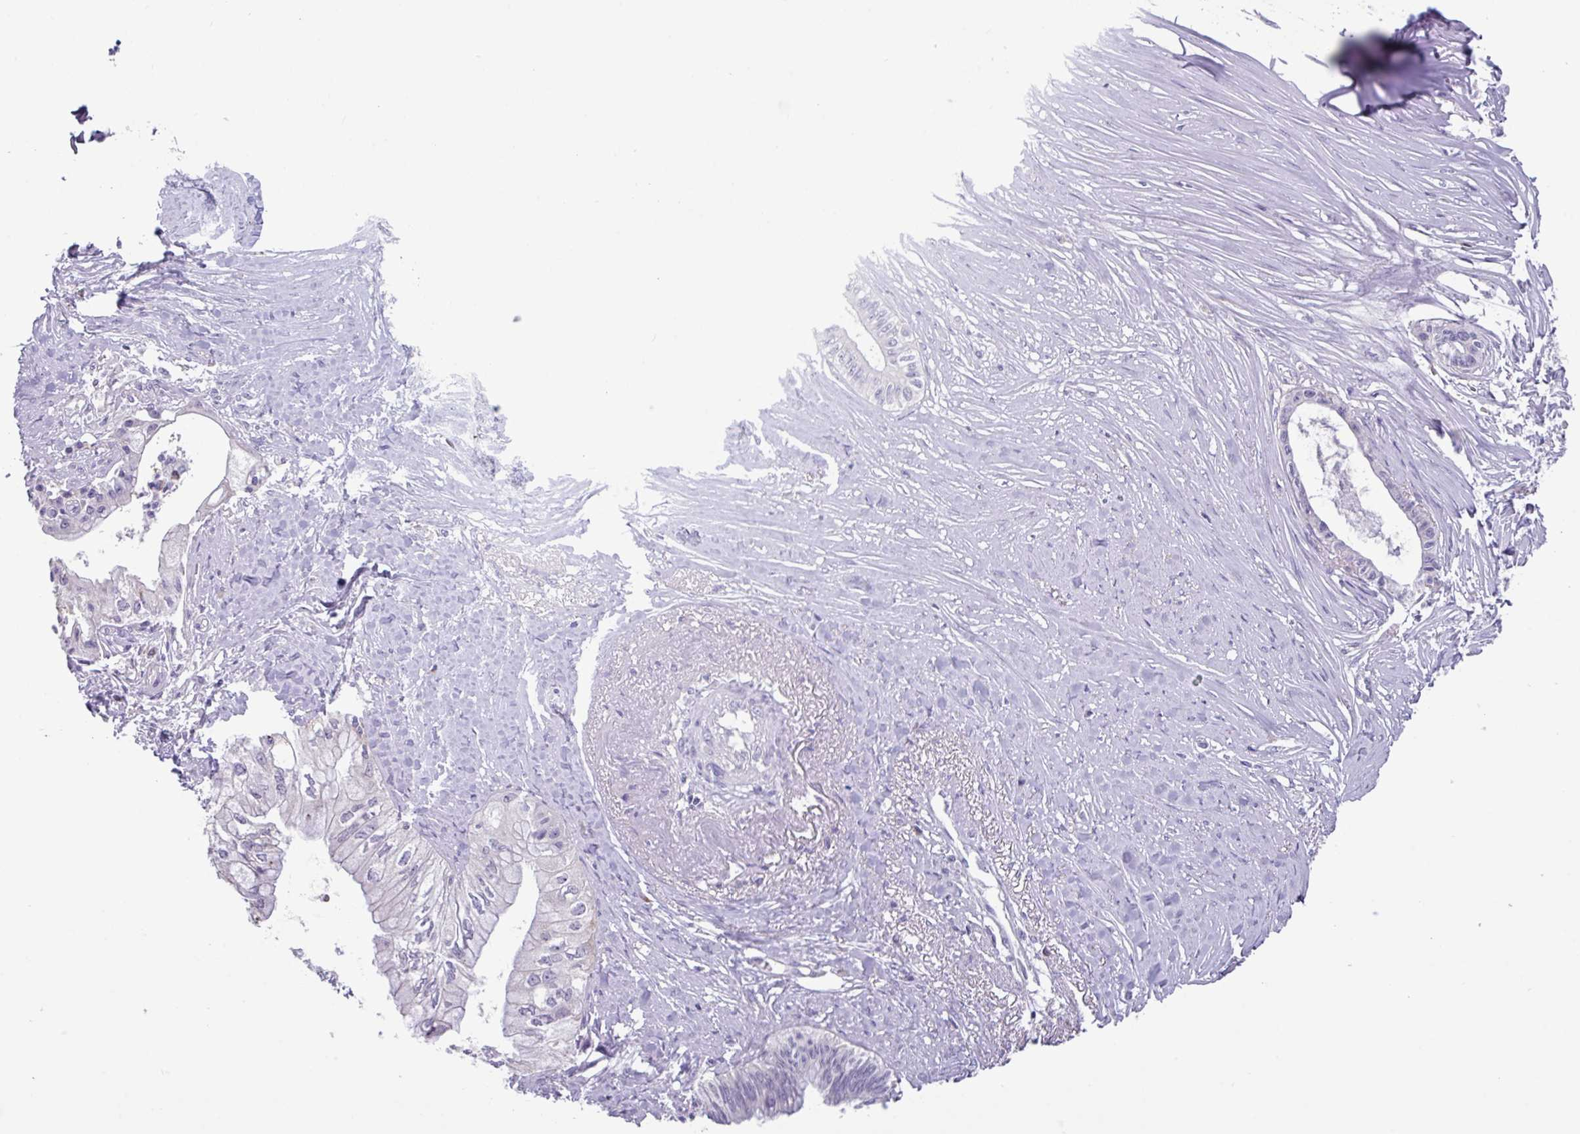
{"staining": {"intensity": "negative", "quantity": "none", "location": "none"}, "tissue": "pancreatic cancer", "cell_type": "Tumor cells", "image_type": "cancer", "snomed": [{"axis": "morphology", "description": "Adenocarcinoma, NOS"}, {"axis": "topography", "description": "Pancreas"}], "caption": "Pancreatic adenocarcinoma was stained to show a protein in brown. There is no significant staining in tumor cells.", "gene": "ZNF524", "patient": {"sex": "male", "age": 71}}